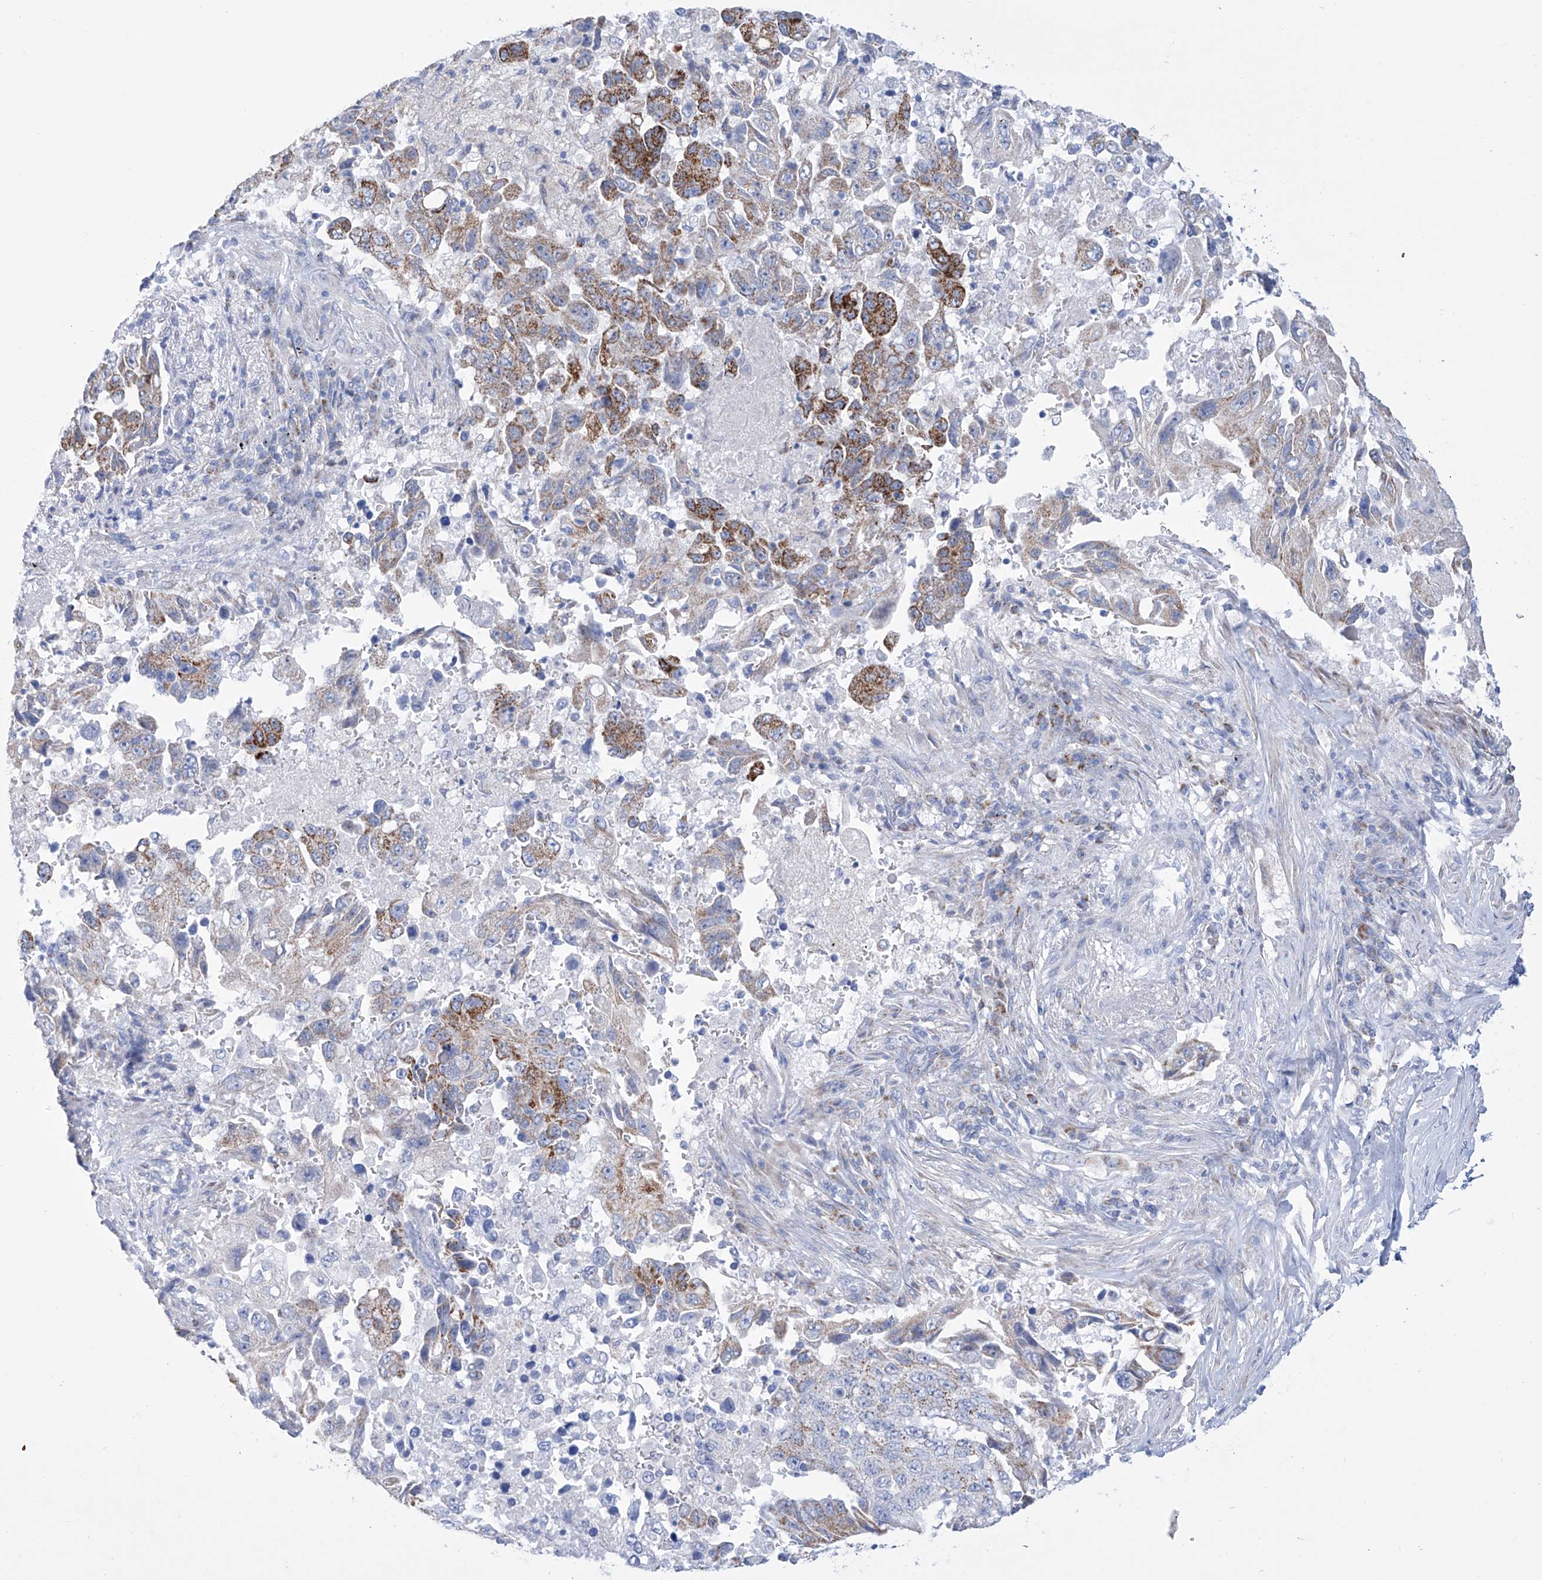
{"staining": {"intensity": "strong", "quantity": "25%-75%", "location": "cytoplasmic/membranous"}, "tissue": "lung cancer", "cell_type": "Tumor cells", "image_type": "cancer", "snomed": [{"axis": "morphology", "description": "Adenocarcinoma, NOS"}, {"axis": "topography", "description": "Lung"}], "caption": "Lung cancer (adenocarcinoma) was stained to show a protein in brown. There is high levels of strong cytoplasmic/membranous staining in approximately 25%-75% of tumor cells.", "gene": "ALDH6A1", "patient": {"sex": "female", "age": 51}}